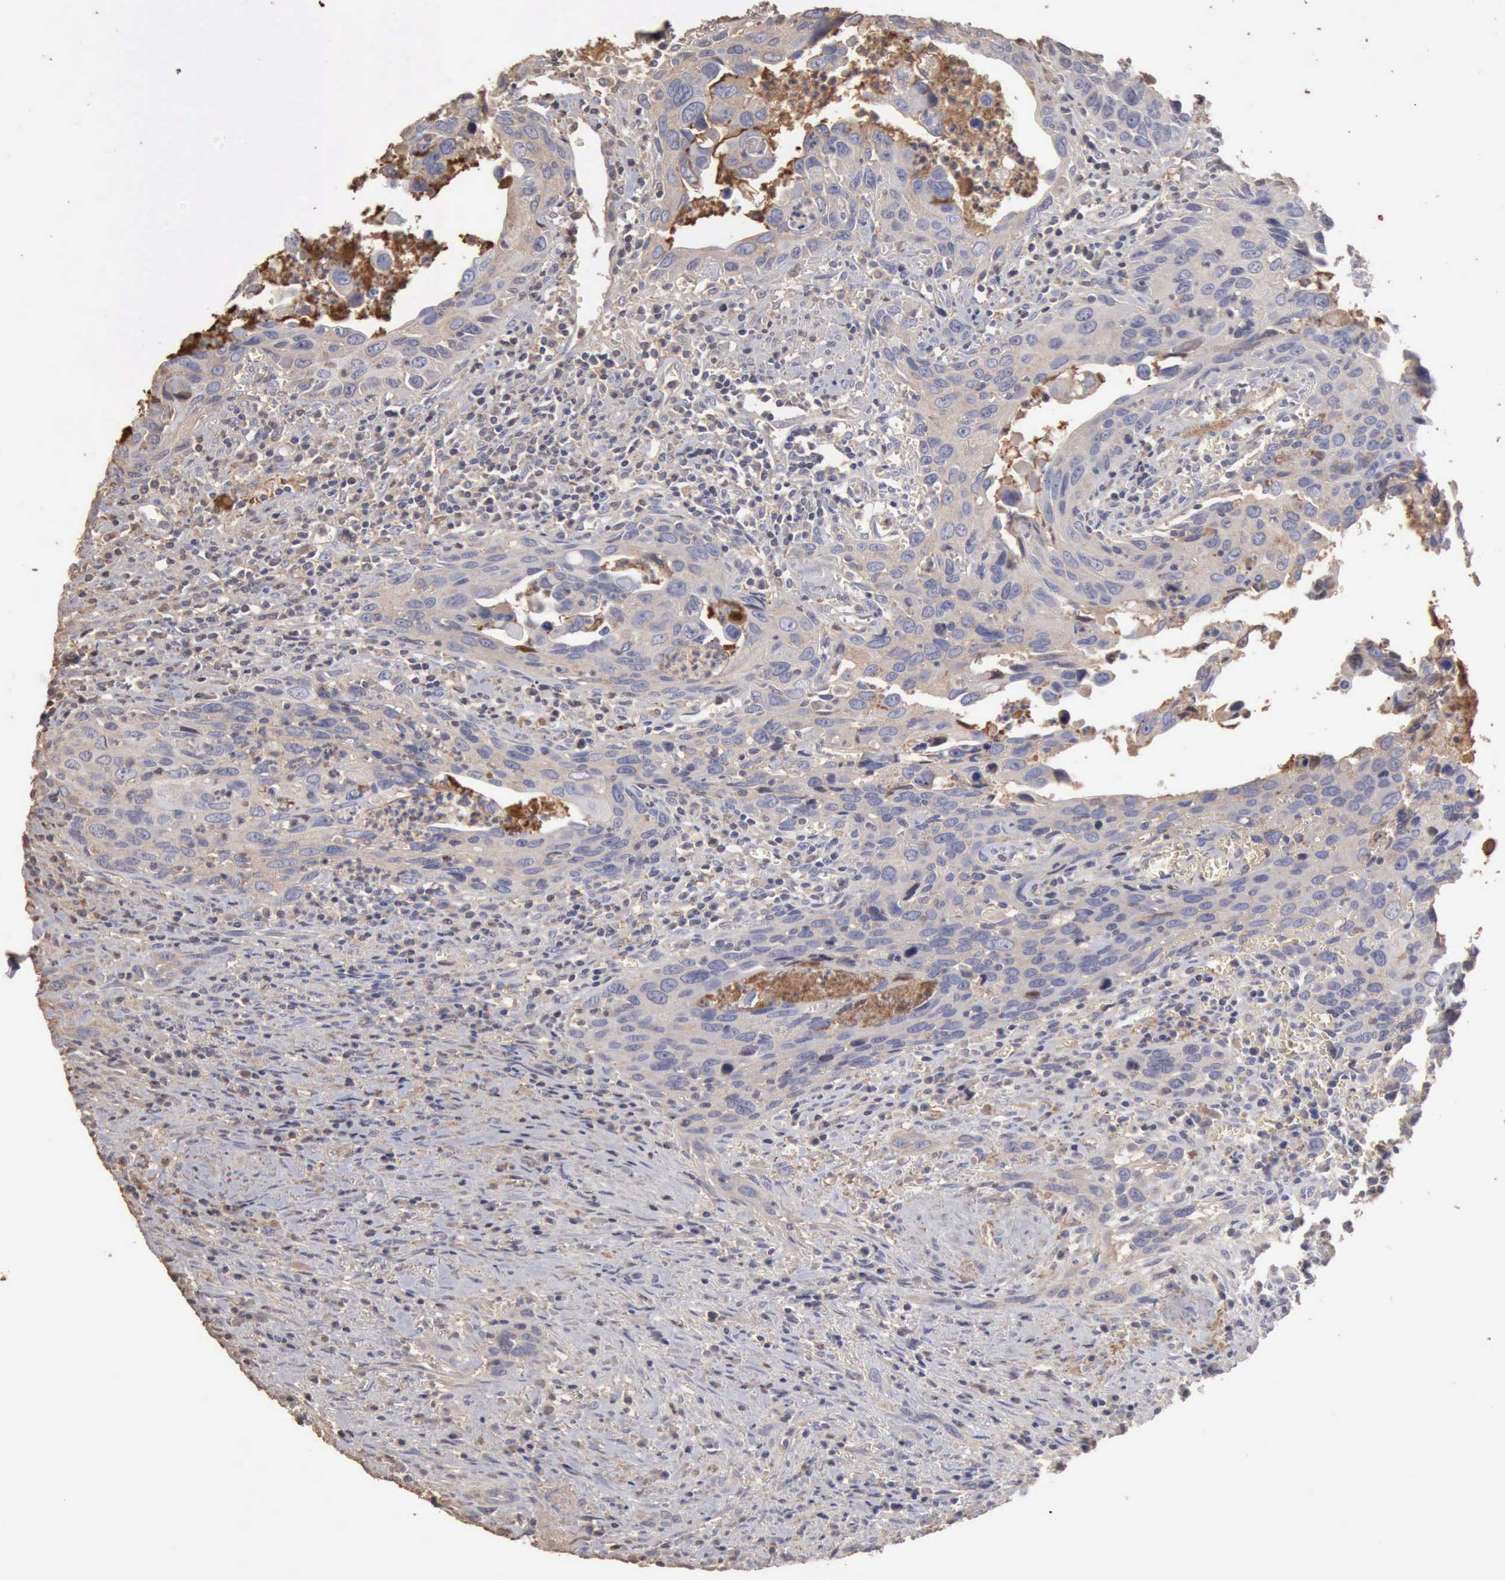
{"staining": {"intensity": "negative", "quantity": "none", "location": "none"}, "tissue": "urothelial cancer", "cell_type": "Tumor cells", "image_type": "cancer", "snomed": [{"axis": "morphology", "description": "Urothelial carcinoma, High grade"}, {"axis": "topography", "description": "Urinary bladder"}], "caption": "An IHC micrograph of urothelial cancer is shown. There is no staining in tumor cells of urothelial cancer. (DAB immunohistochemistry (IHC) with hematoxylin counter stain).", "gene": "SERPINA1", "patient": {"sex": "male", "age": 71}}